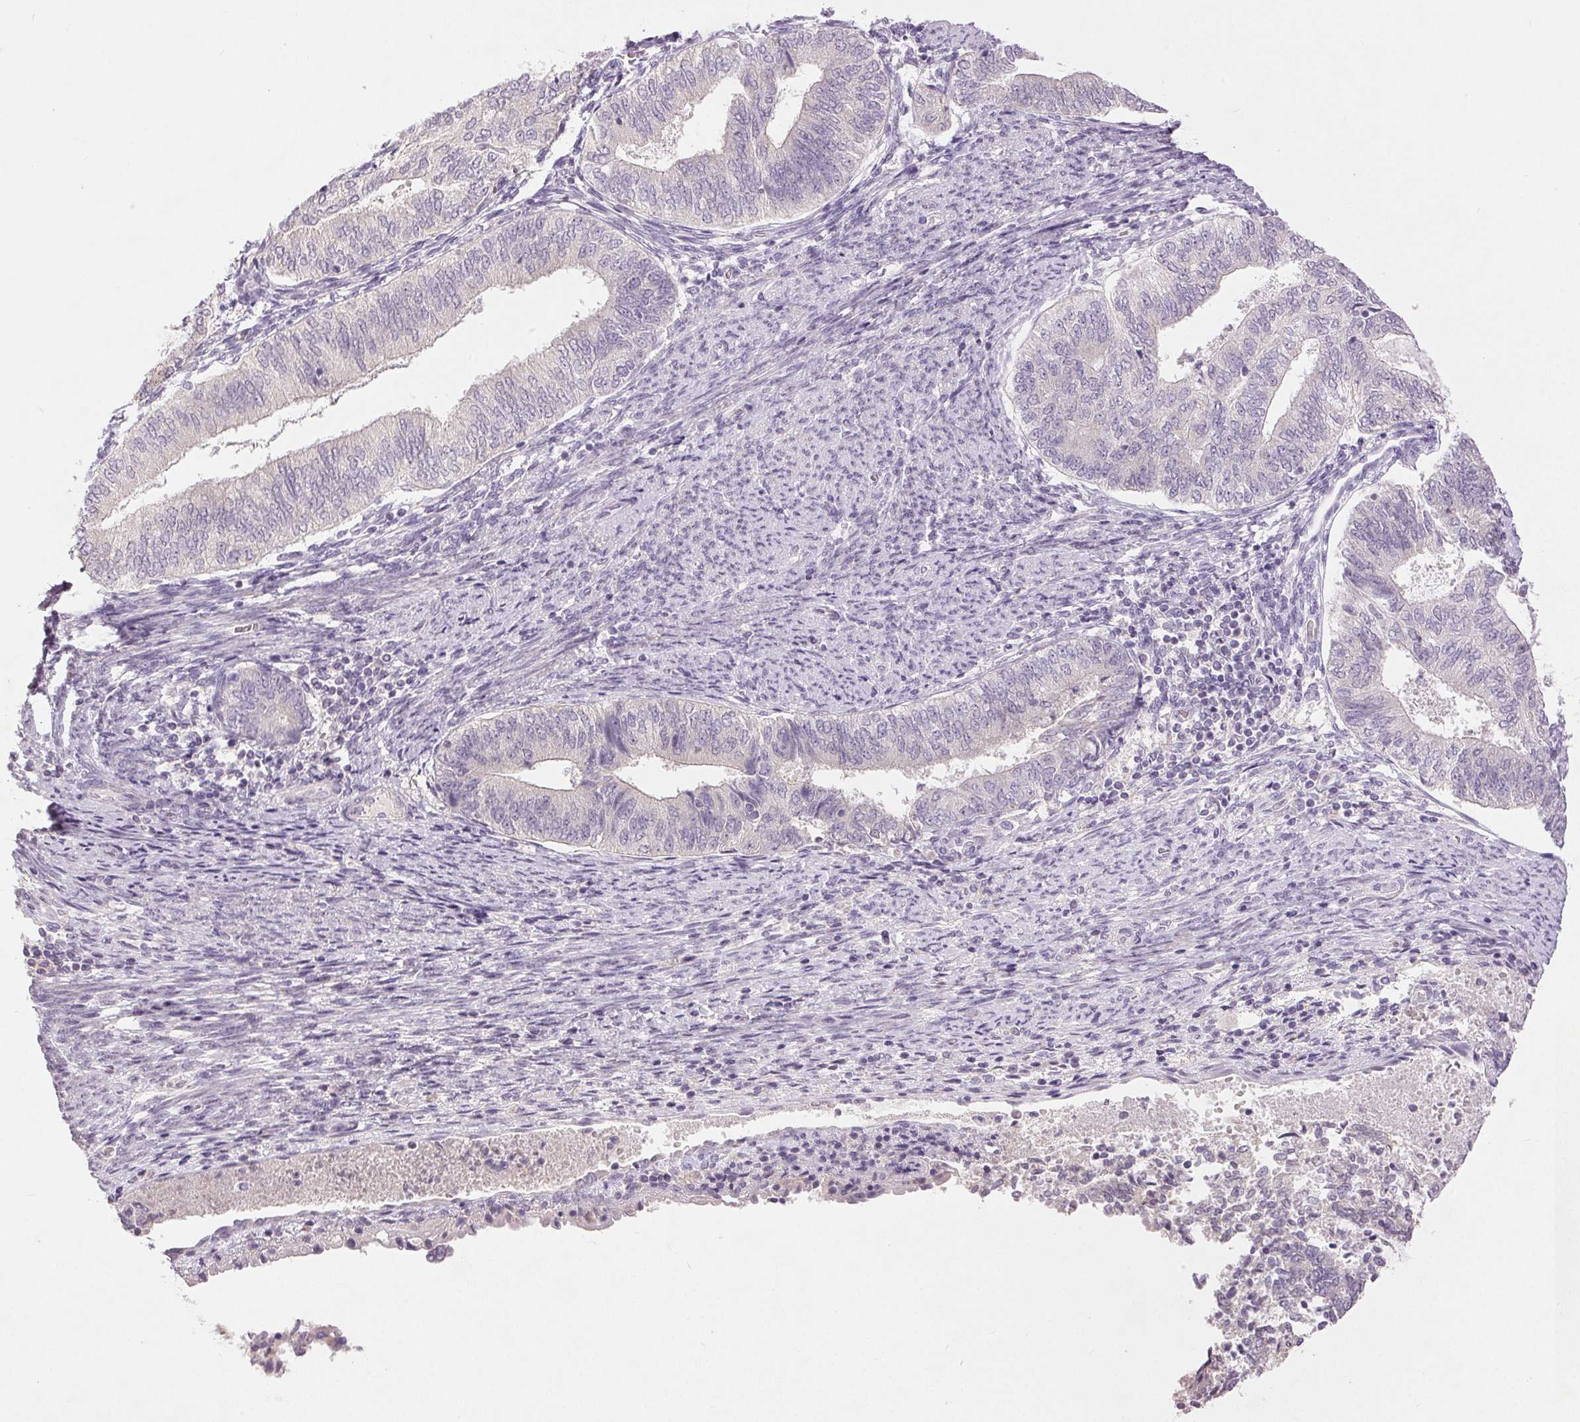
{"staining": {"intensity": "negative", "quantity": "none", "location": "none"}, "tissue": "endometrial cancer", "cell_type": "Tumor cells", "image_type": "cancer", "snomed": [{"axis": "morphology", "description": "Adenocarcinoma, NOS"}, {"axis": "topography", "description": "Endometrium"}], "caption": "This is an immunohistochemistry histopathology image of human endometrial adenocarcinoma. There is no staining in tumor cells.", "gene": "DSG3", "patient": {"sex": "female", "age": 65}}